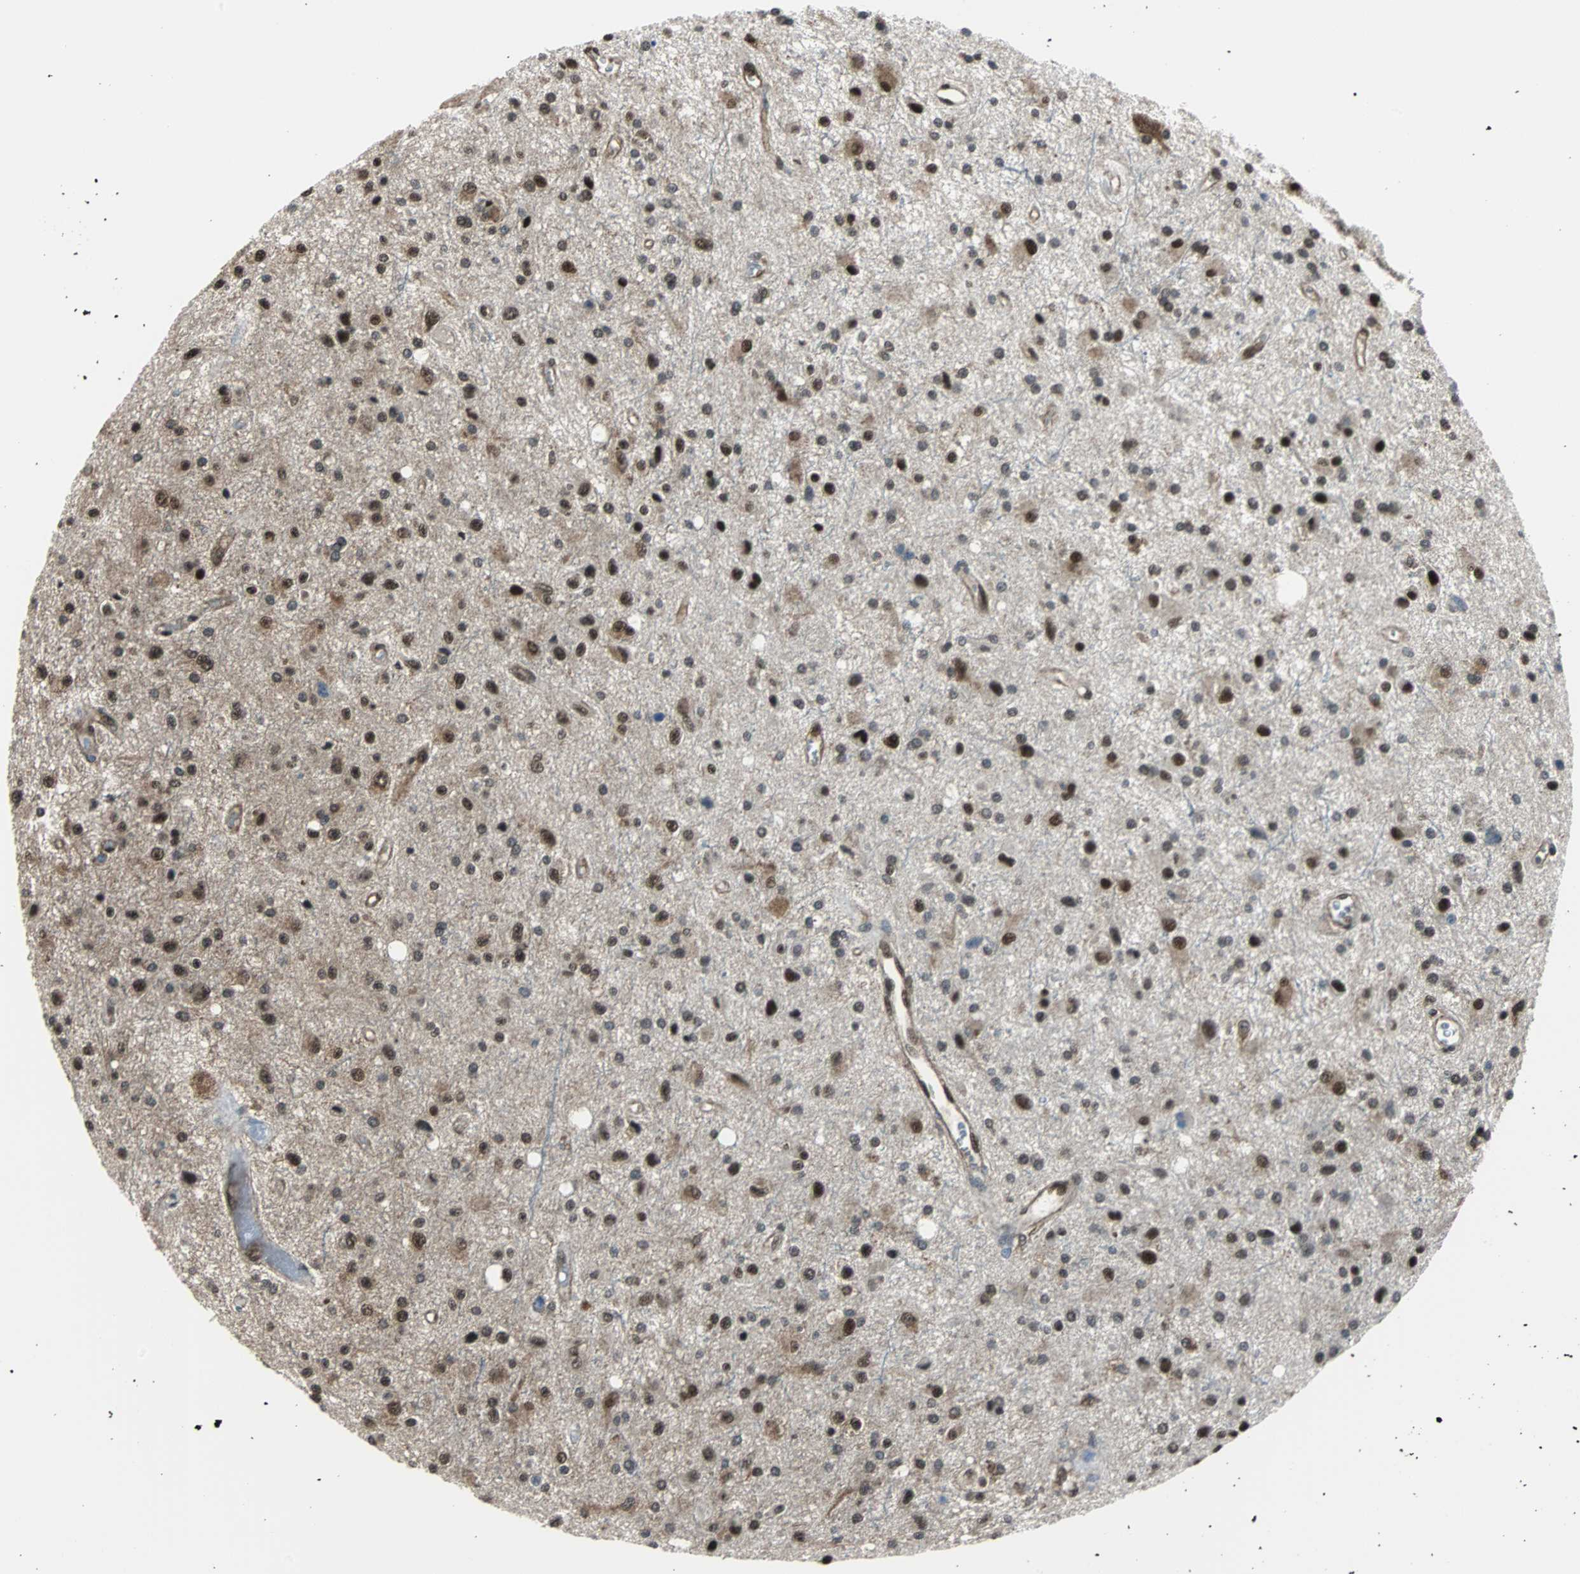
{"staining": {"intensity": "strong", "quantity": ">75%", "location": "nuclear"}, "tissue": "glioma", "cell_type": "Tumor cells", "image_type": "cancer", "snomed": [{"axis": "morphology", "description": "Glioma, malignant, Low grade"}, {"axis": "topography", "description": "Brain"}], "caption": "Protein positivity by IHC reveals strong nuclear expression in about >75% of tumor cells in glioma.", "gene": "VCP", "patient": {"sex": "male", "age": 58}}